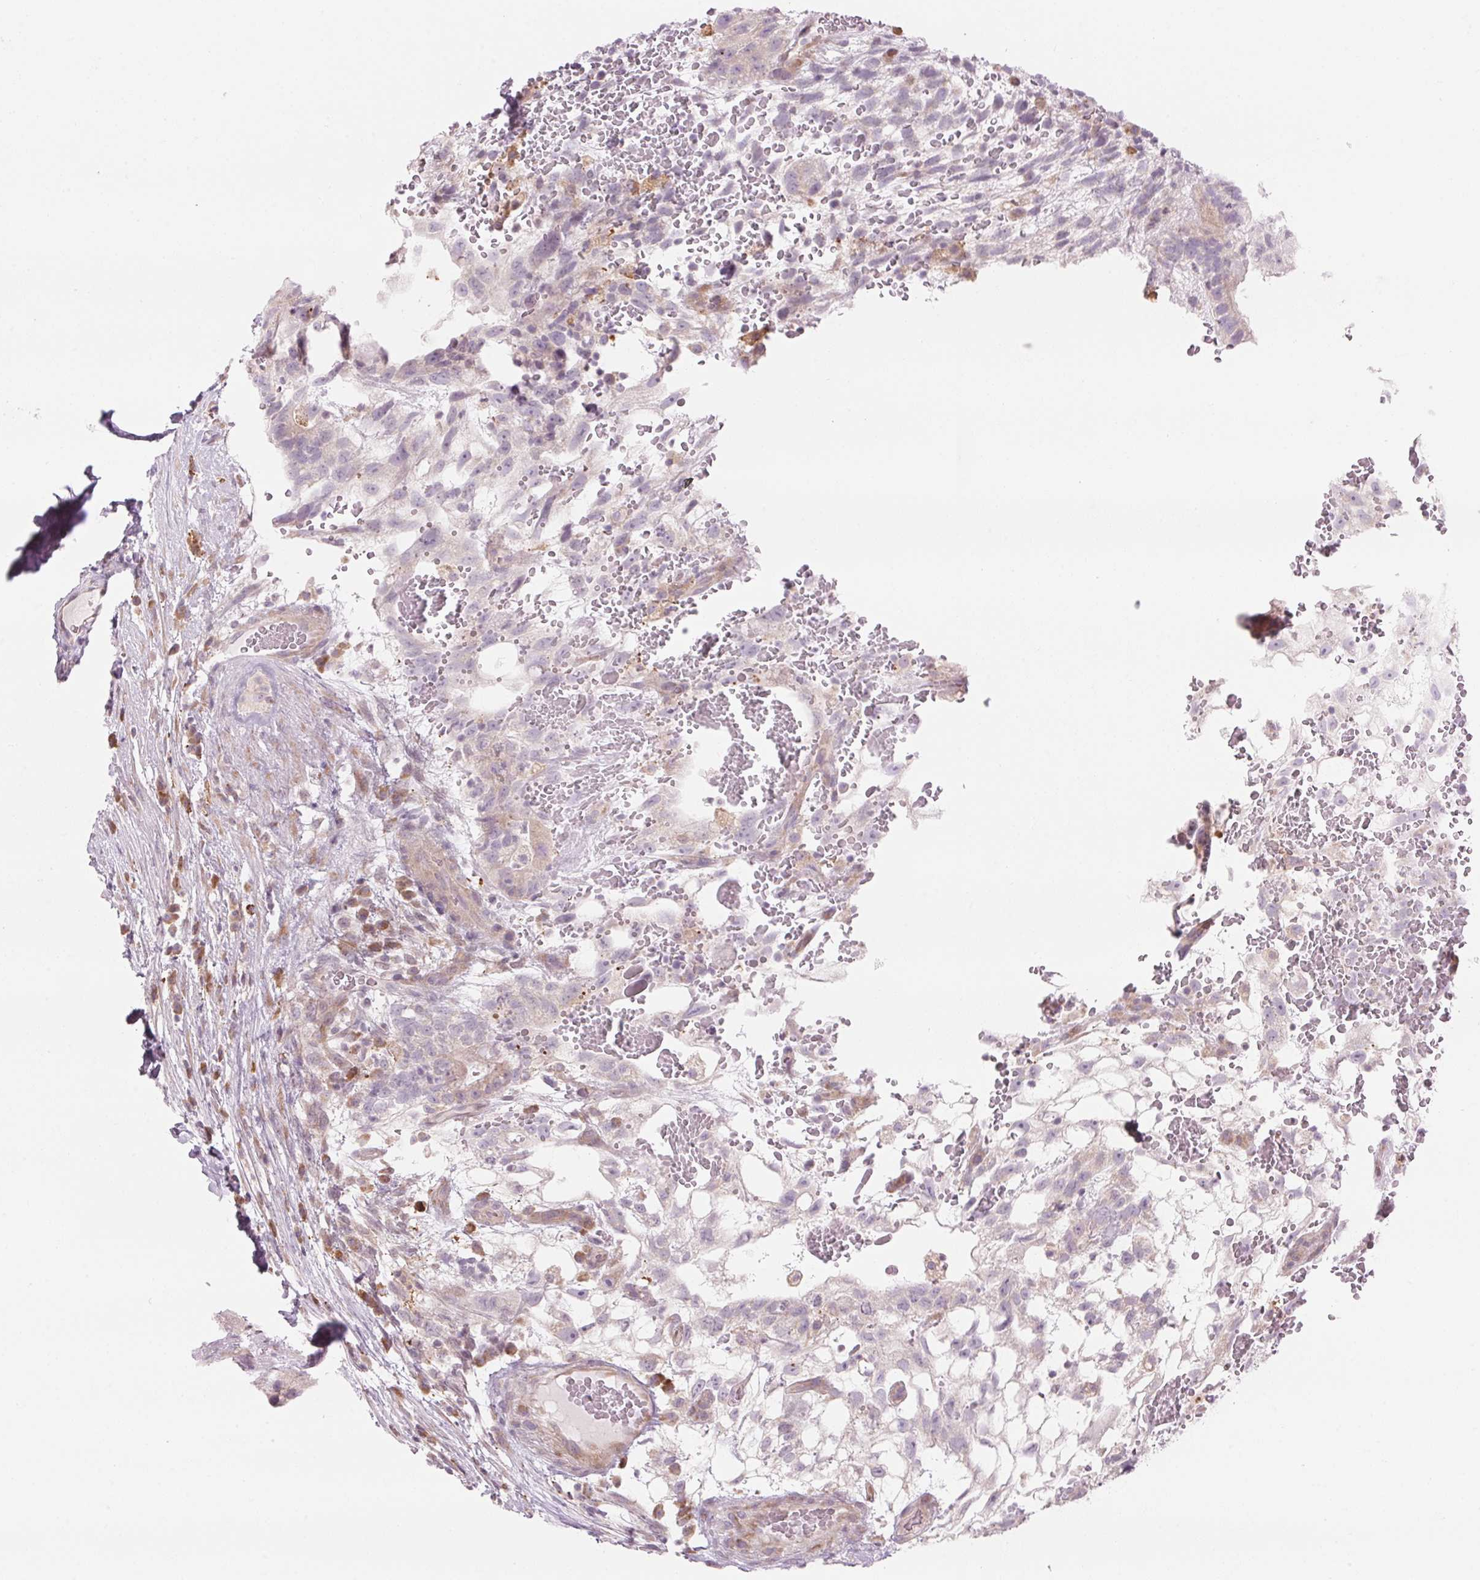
{"staining": {"intensity": "negative", "quantity": "none", "location": "none"}, "tissue": "testis cancer", "cell_type": "Tumor cells", "image_type": "cancer", "snomed": [{"axis": "morphology", "description": "Normal tissue, NOS"}, {"axis": "morphology", "description": "Carcinoma, Embryonal, NOS"}, {"axis": "topography", "description": "Testis"}], "caption": "Immunohistochemistry (IHC) image of testis embryonal carcinoma stained for a protein (brown), which exhibits no expression in tumor cells.", "gene": "GNMT", "patient": {"sex": "male", "age": 32}}